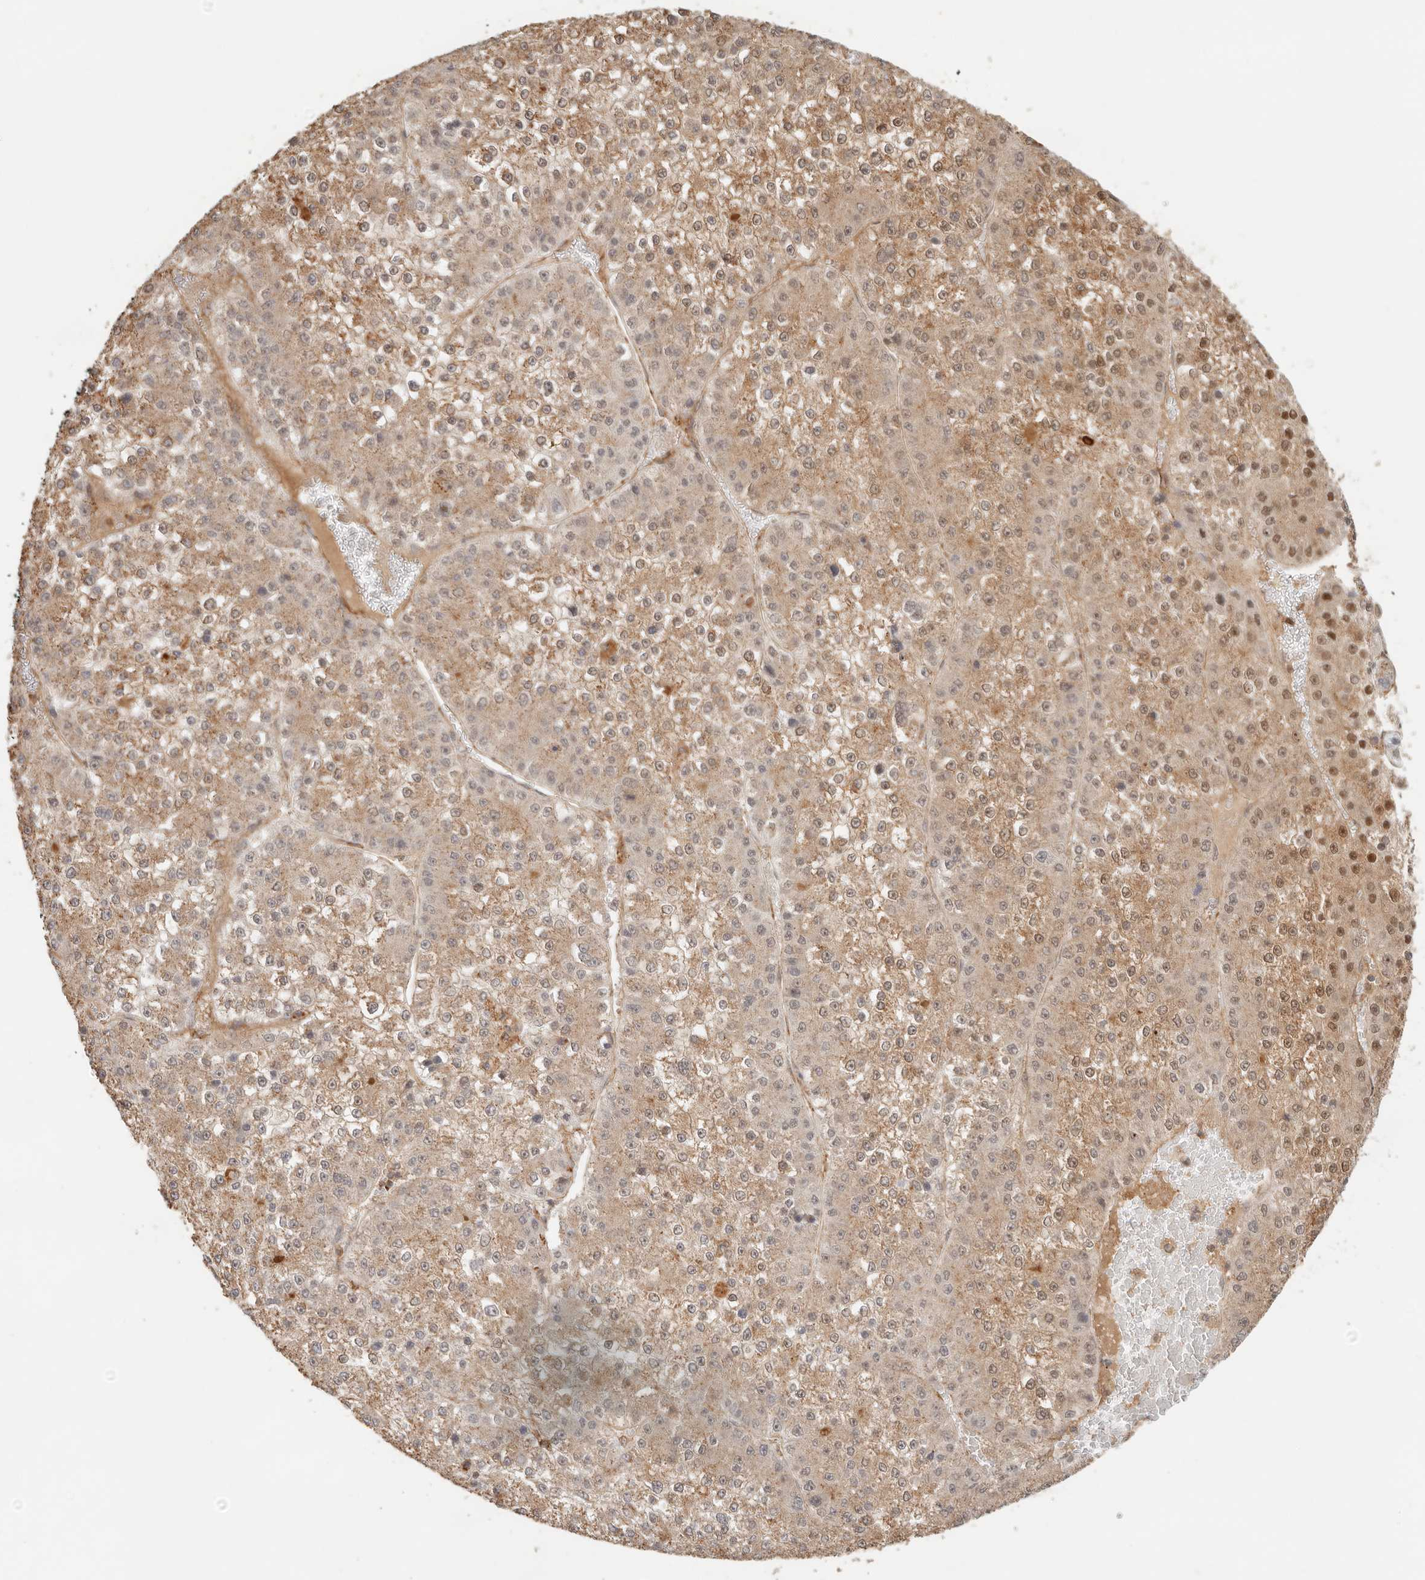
{"staining": {"intensity": "moderate", "quantity": "25%-75%", "location": "cytoplasmic/membranous"}, "tissue": "liver cancer", "cell_type": "Tumor cells", "image_type": "cancer", "snomed": [{"axis": "morphology", "description": "Carcinoma, Hepatocellular, NOS"}, {"axis": "topography", "description": "Liver"}], "caption": "Liver cancer (hepatocellular carcinoma) stained for a protein reveals moderate cytoplasmic/membranous positivity in tumor cells.", "gene": "HEXD", "patient": {"sex": "female", "age": 73}}